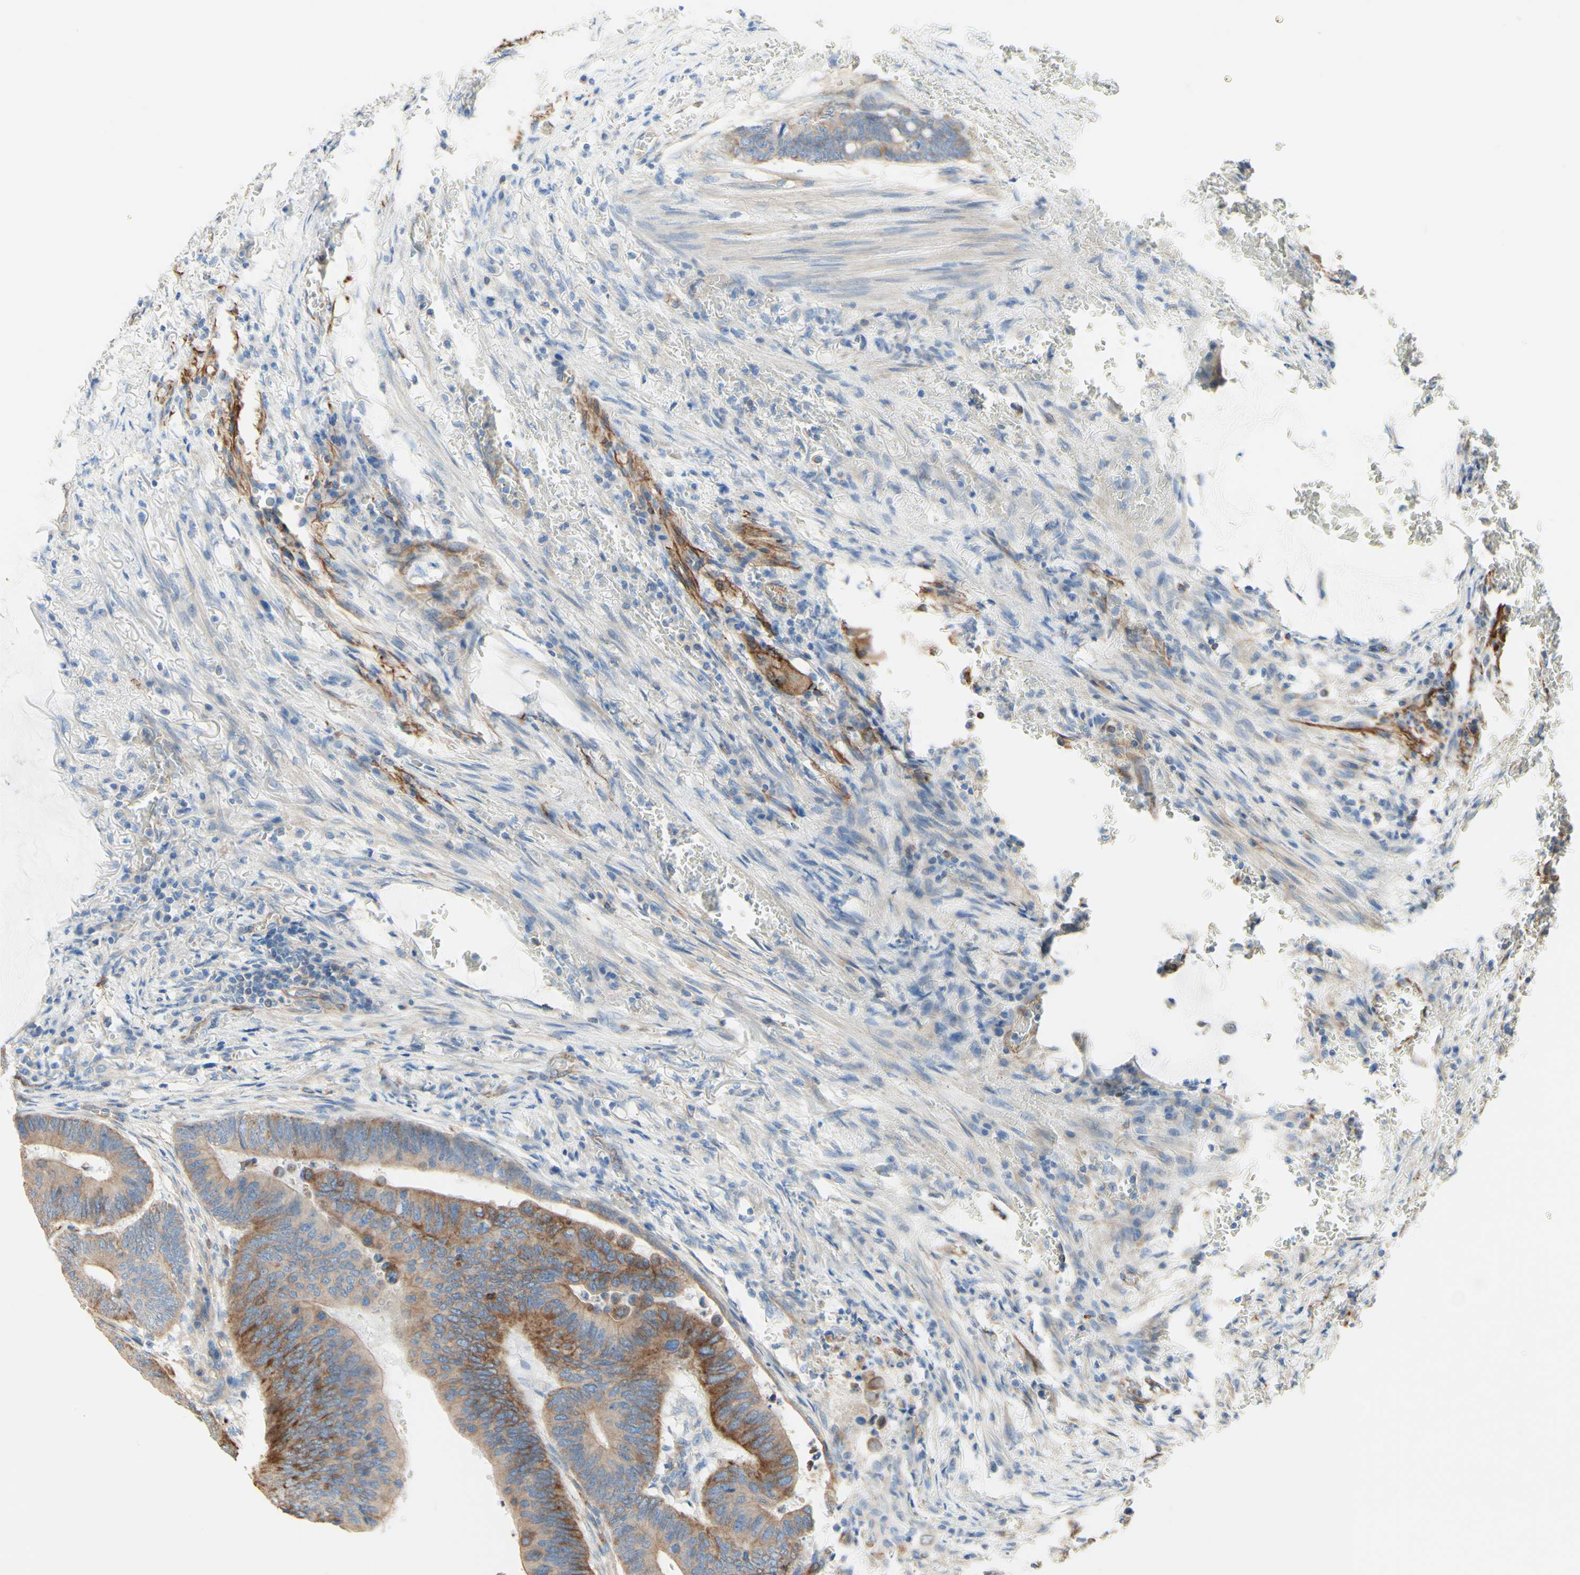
{"staining": {"intensity": "weak", "quantity": ">75%", "location": "cytoplasmic/membranous"}, "tissue": "colorectal cancer", "cell_type": "Tumor cells", "image_type": "cancer", "snomed": [{"axis": "morphology", "description": "Normal tissue, NOS"}, {"axis": "morphology", "description": "Adenocarcinoma, NOS"}, {"axis": "topography", "description": "Rectum"}, {"axis": "topography", "description": "Peripheral nerve tissue"}], "caption": "Protein expression analysis of colorectal adenocarcinoma reveals weak cytoplasmic/membranous expression in approximately >75% of tumor cells.", "gene": "ENDOD1", "patient": {"sex": "male", "age": 92}}